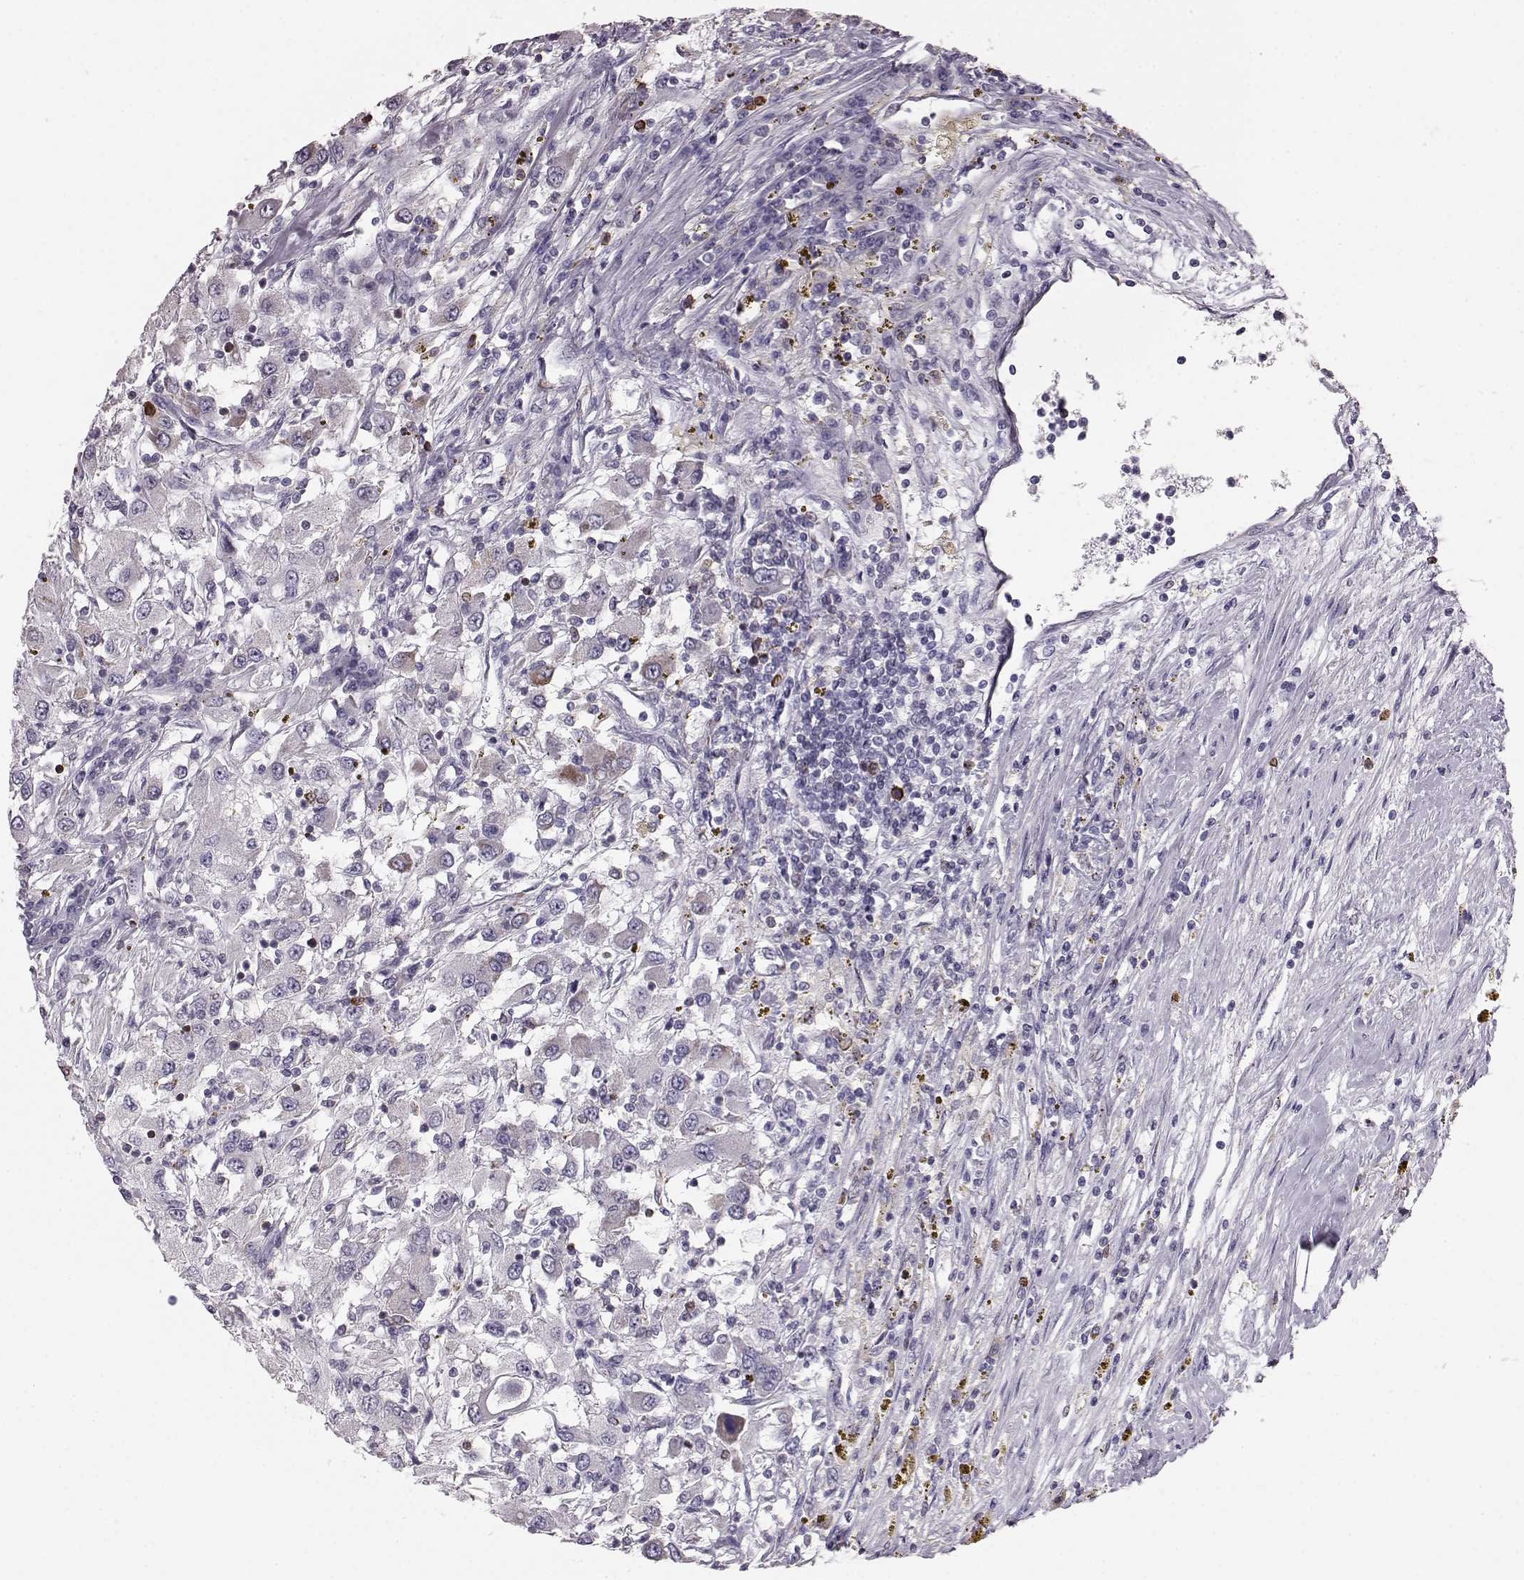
{"staining": {"intensity": "weak", "quantity": "<25%", "location": "cytoplasmic/membranous"}, "tissue": "renal cancer", "cell_type": "Tumor cells", "image_type": "cancer", "snomed": [{"axis": "morphology", "description": "Adenocarcinoma, NOS"}, {"axis": "topography", "description": "Kidney"}], "caption": "Immunohistochemistry (IHC) of human adenocarcinoma (renal) exhibits no staining in tumor cells. (Stains: DAB (3,3'-diaminobenzidine) IHC with hematoxylin counter stain, Microscopy: brightfield microscopy at high magnification).", "gene": "ELOVL5", "patient": {"sex": "female", "age": 67}}